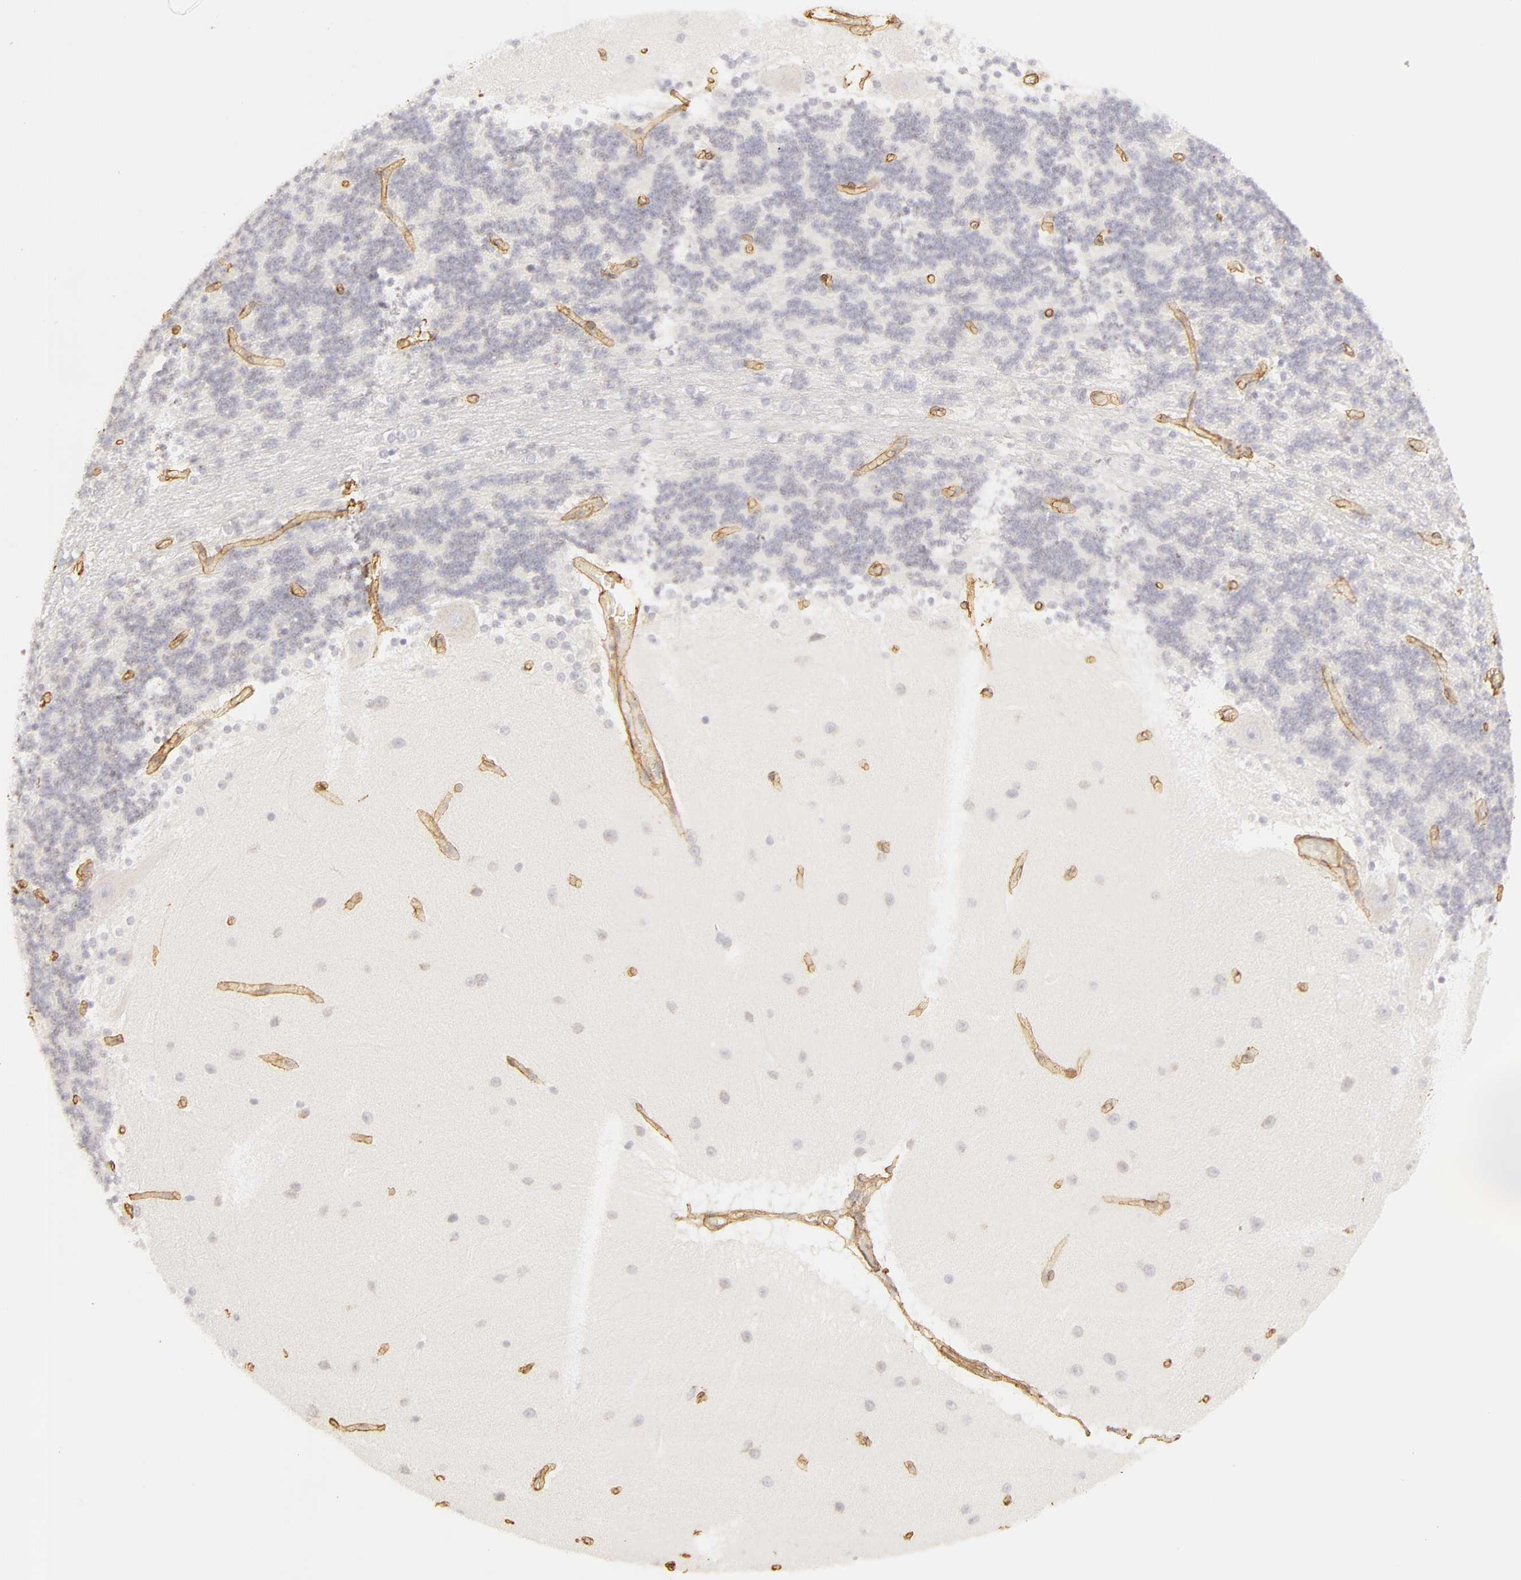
{"staining": {"intensity": "negative", "quantity": "none", "location": "none"}, "tissue": "cerebellum", "cell_type": "Cells in granular layer", "image_type": "normal", "snomed": [{"axis": "morphology", "description": "Normal tissue, NOS"}, {"axis": "topography", "description": "Cerebellum"}], "caption": "There is no significant positivity in cells in granular layer of cerebellum. The staining was performed using DAB (3,3'-diaminobenzidine) to visualize the protein expression in brown, while the nuclei were stained in blue with hematoxylin (Magnification: 20x).", "gene": "COL4A1", "patient": {"sex": "female", "age": 54}}